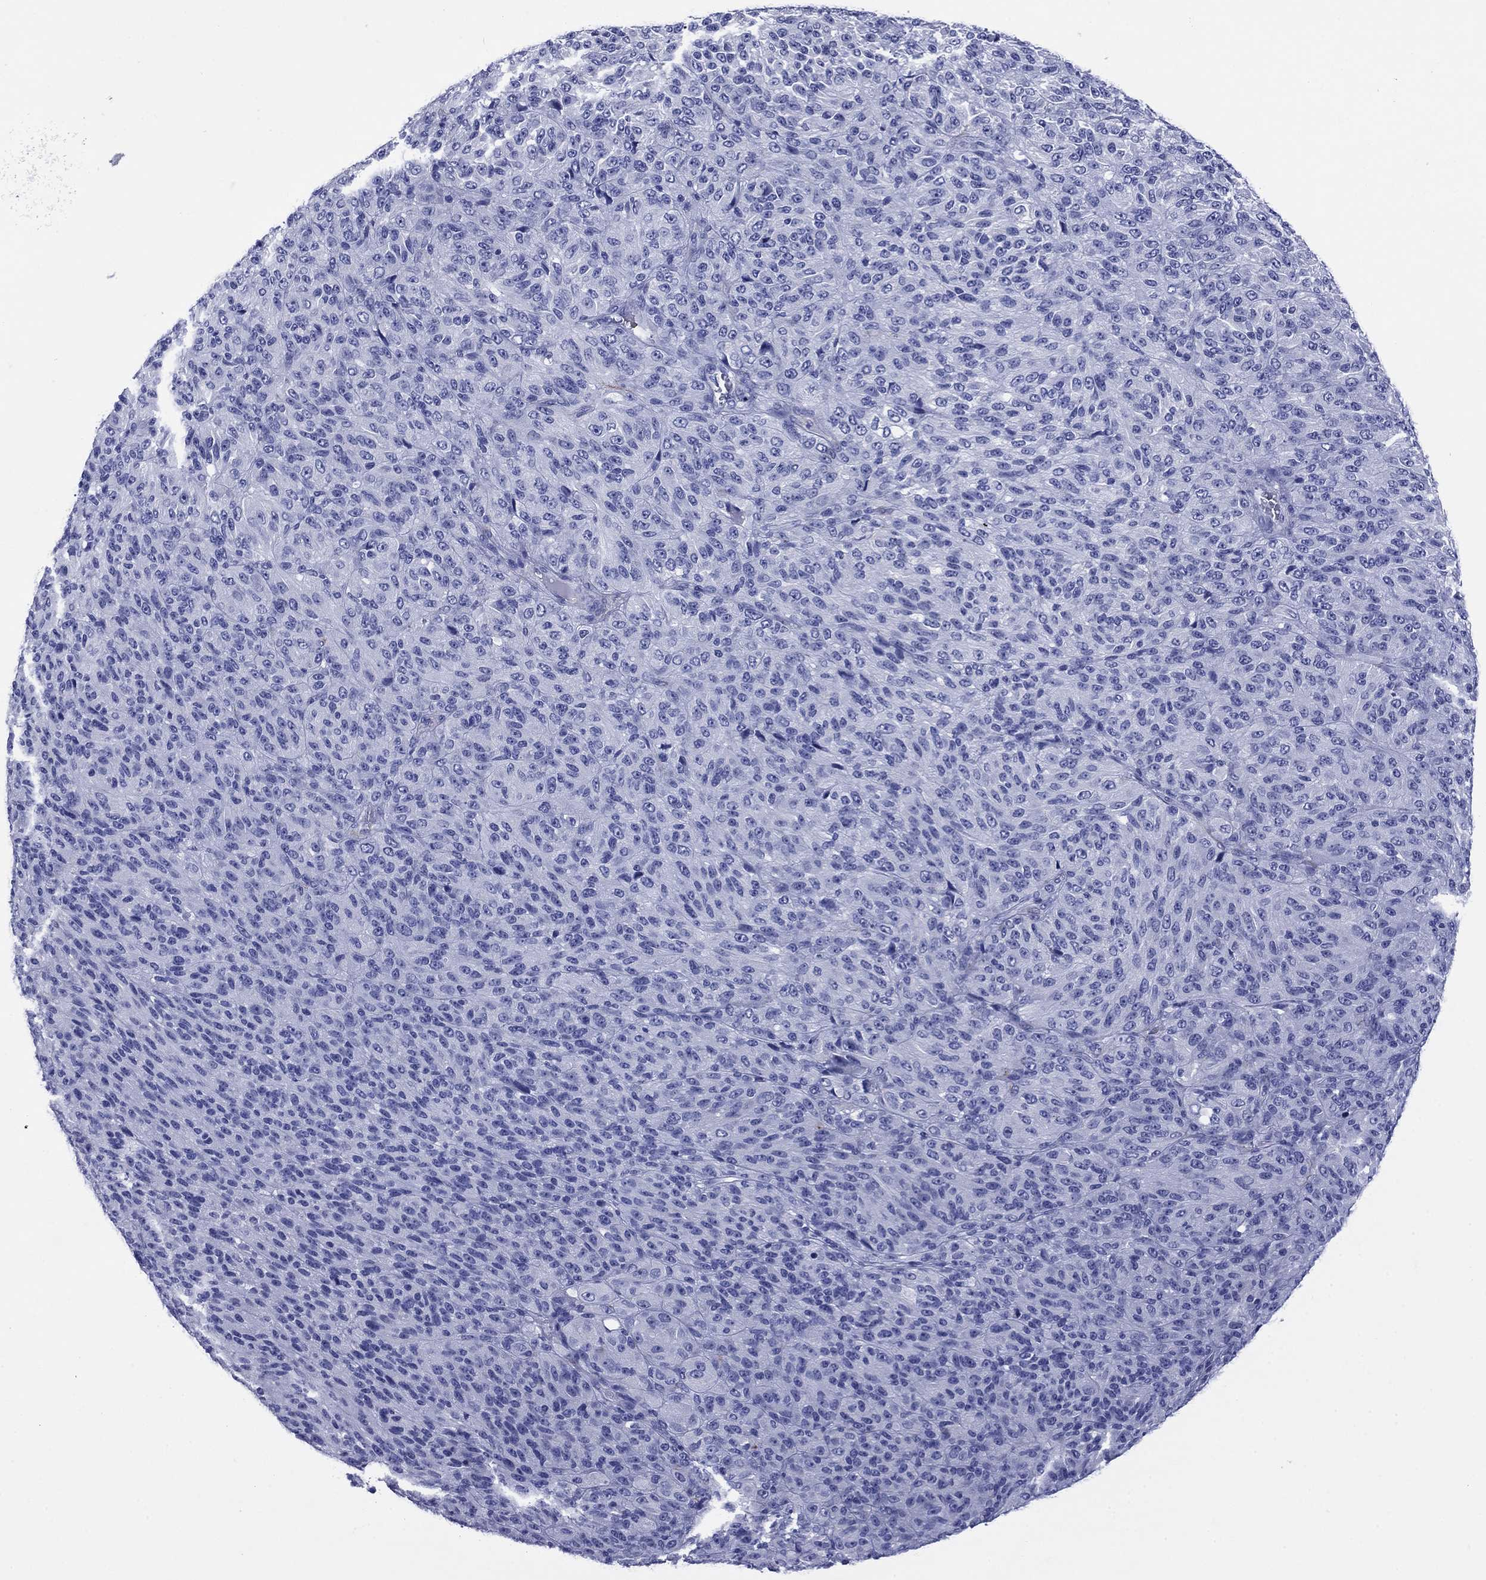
{"staining": {"intensity": "negative", "quantity": "none", "location": "none"}, "tissue": "melanoma", "cell_type": "Tumor cells", "image_type": "cancer", "snomed": [{"axis": "morphology", "description": "Malignant melanoma, Metastatic site"}, {"axis": "topography", "description": "Brain"}], "caption": "There is no significant staining in tumor cells of melanoma.", "gene": "ROM1", "patient": {"sex": "female", "age": 56}}